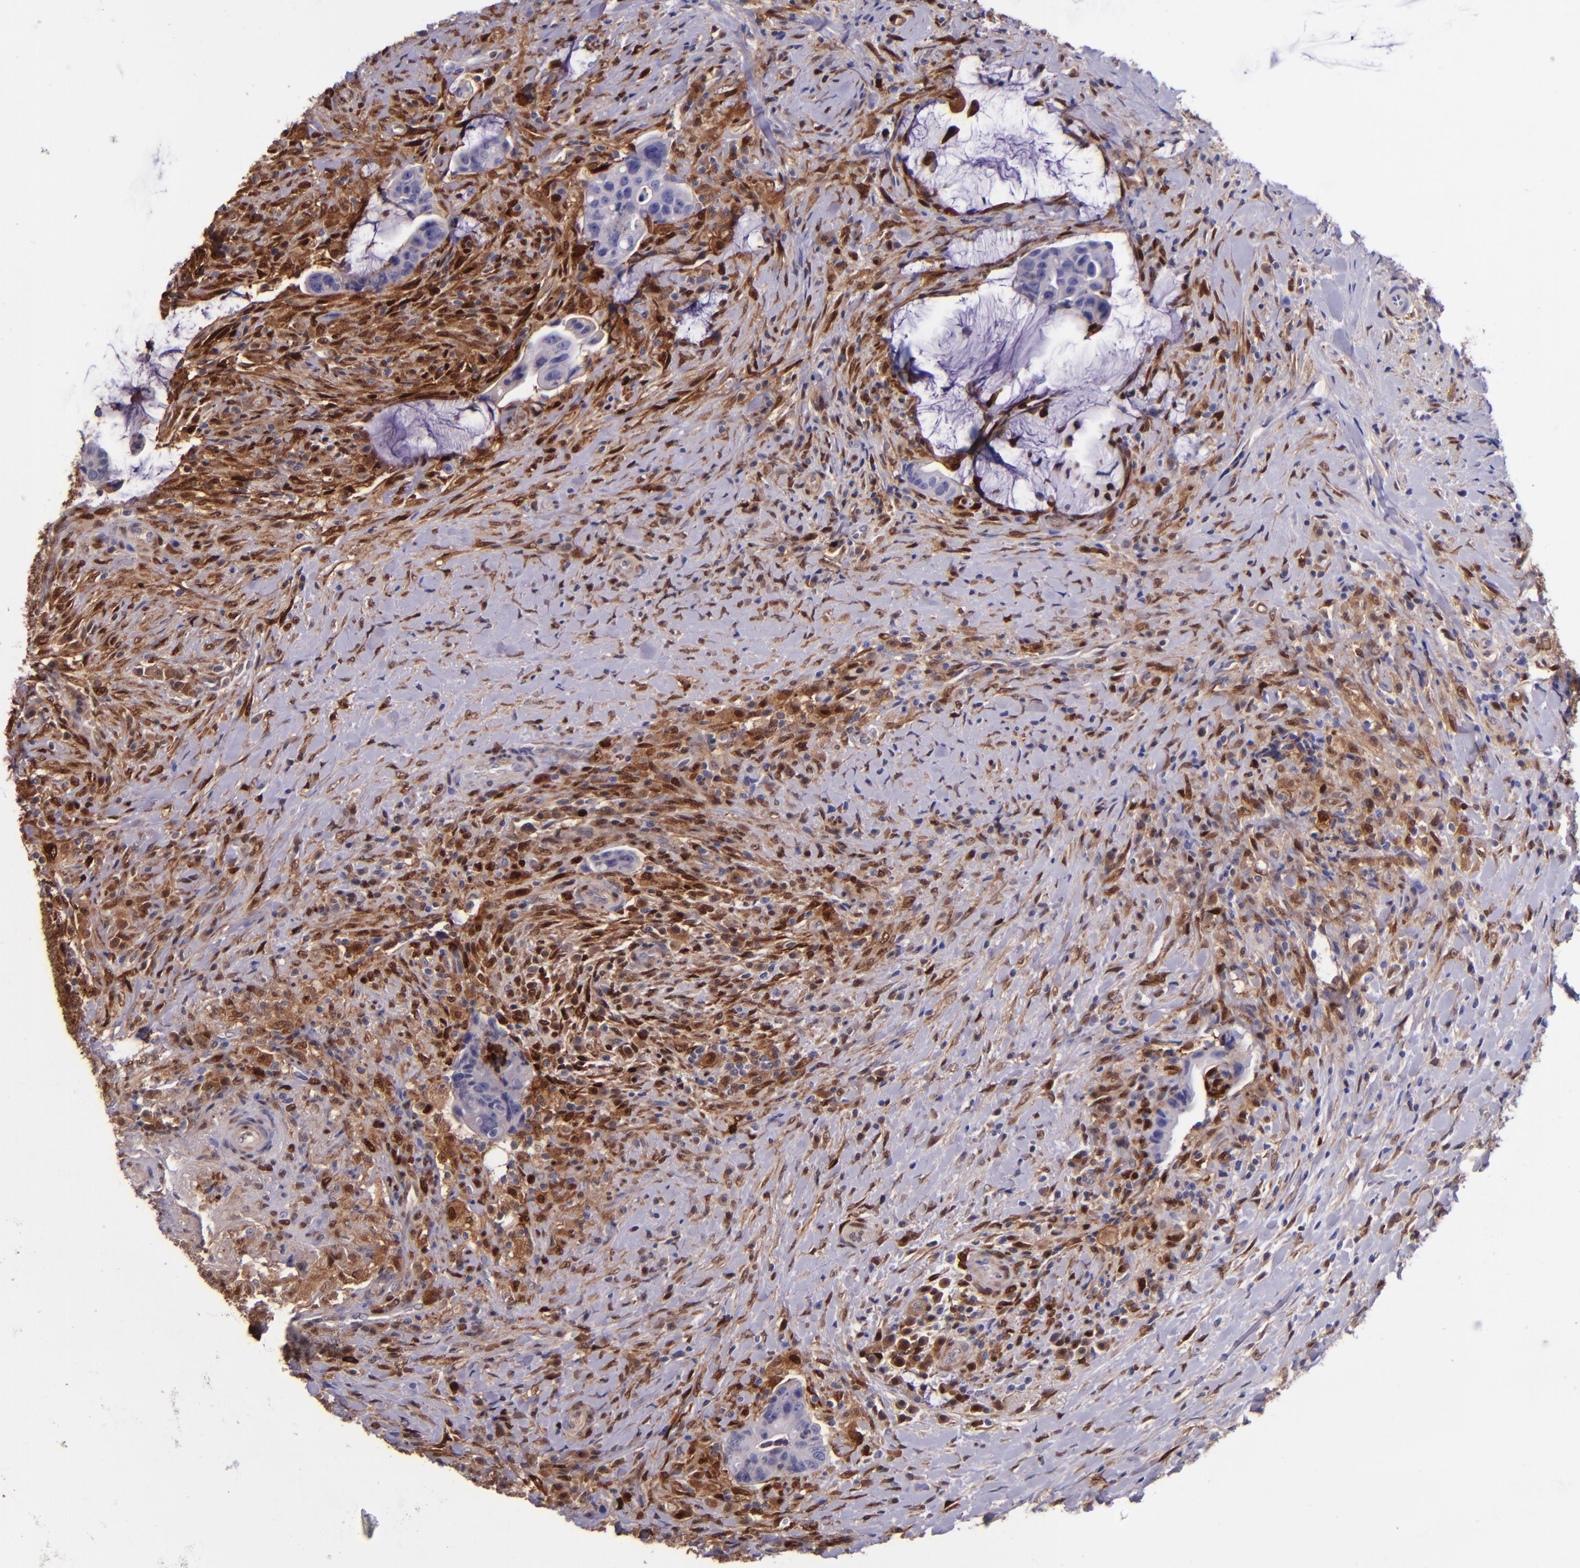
{"staining": {"intensity": "negative", "quantity": "none", "location": "none"}, "tissue": "colorectal cancer", "cell_type": "Tumor cells", "image_type": "cancer", "snomed": [{"axis": "morphology", "description": "Adenocarcinoma, NOS"}, {"axis": "topography", "description": "Rectum"}], "caption": "The photomicrograph demonstrates no significant positivity in tumor cells of colorectal cancer (adenocarcinoma).", "gene": "LGALS1", "patient": {"sex": "female", "age": 71}}